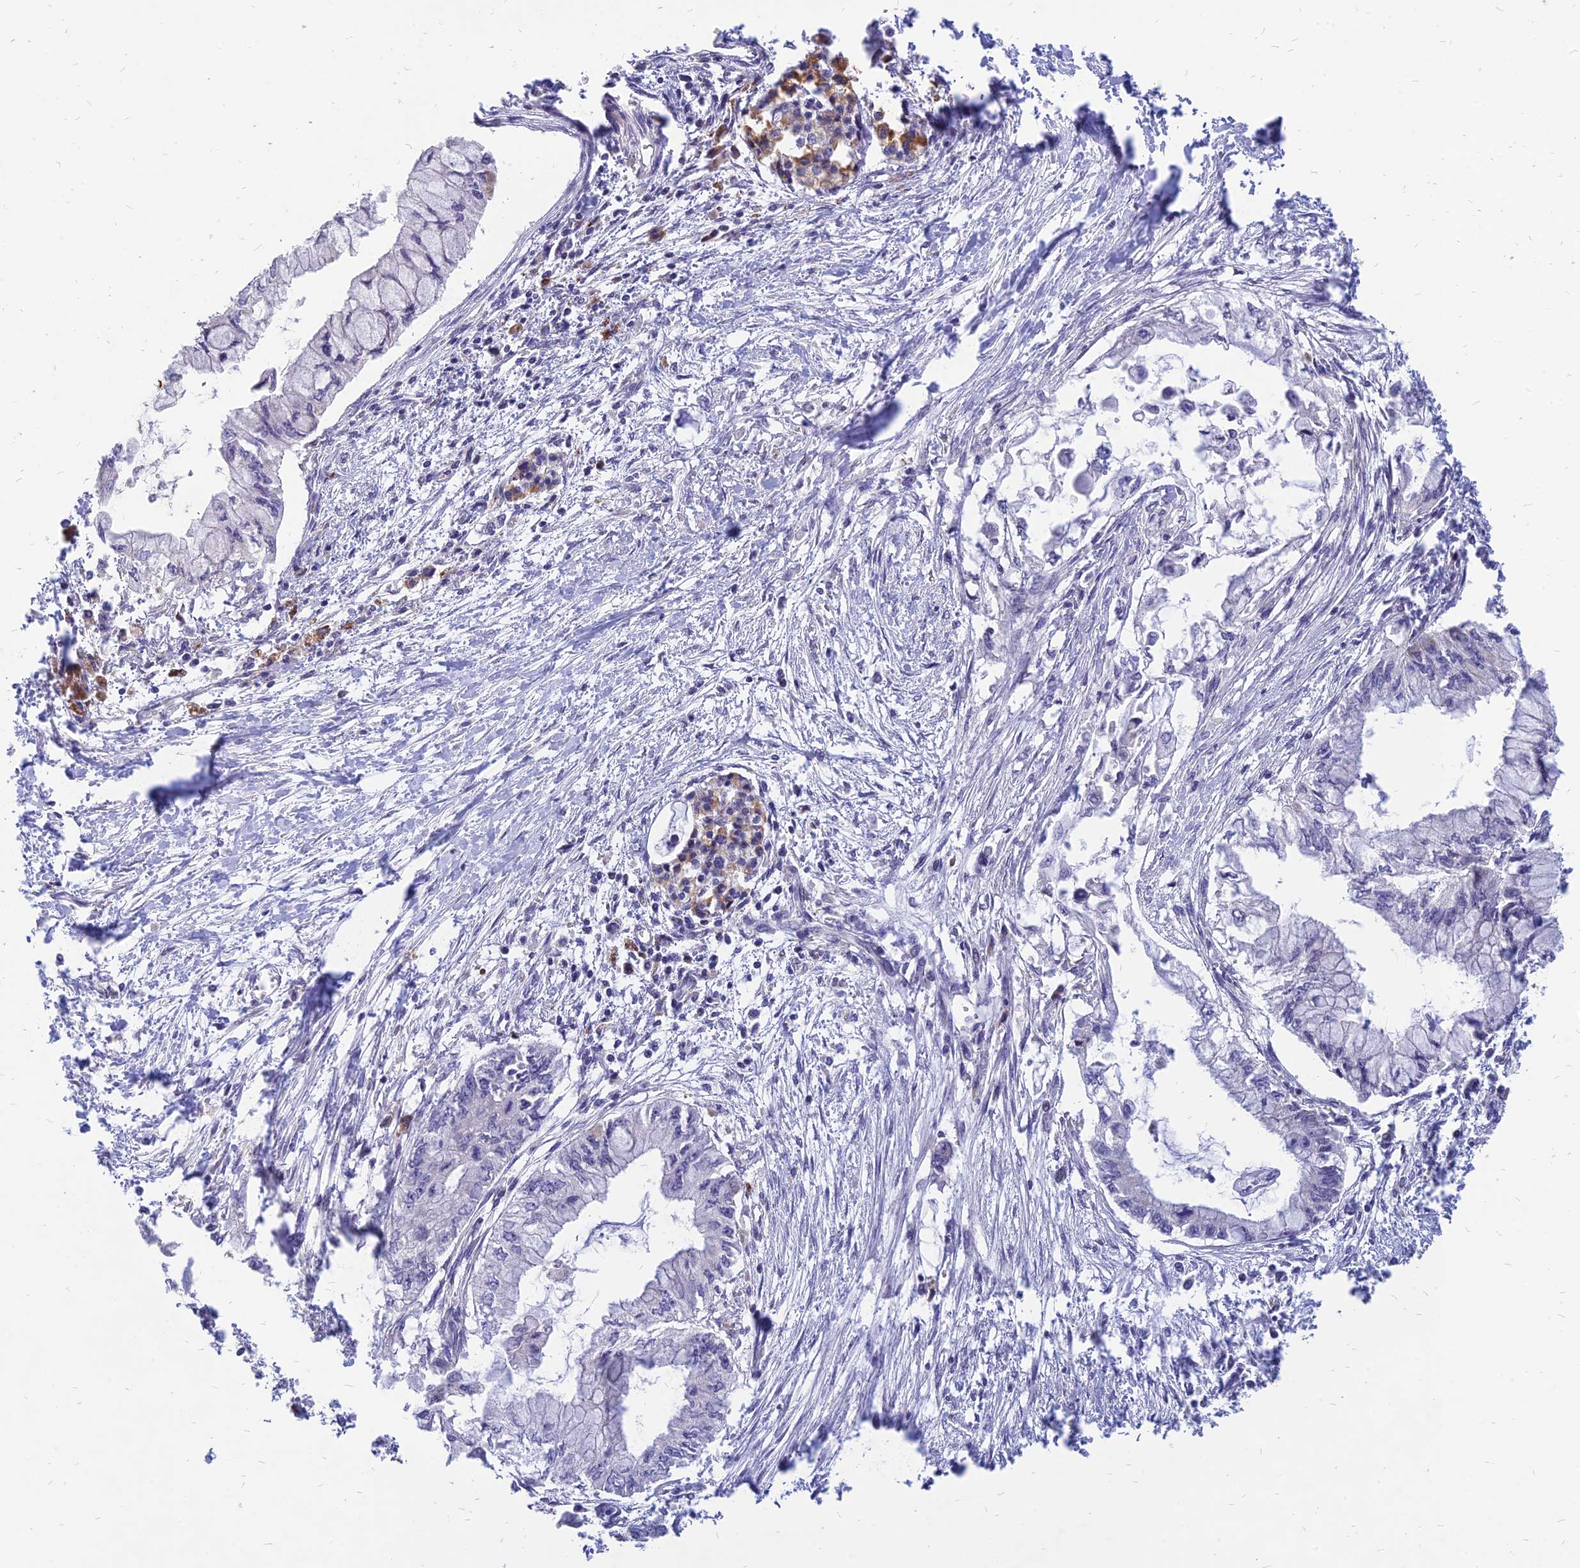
{"staining": {"intensity": "negative", "quantity": "none", "location": "none"}, "tissue": "pancreatic cancer", "cell_type": "Tumor cells", "image_type": "cancer", "snomed": [{"axis": "morphology", "description": "Adenocarcinoma, NOS"}, {"axis": "topography", "description": "Pancreas"}], "caption": "Immunohistochemical staining of human pancreatic cancer (adenocarcinoma) exhibits no significant staining in tumor cells.", "gene": "ST3GAL6", "patient": {"sex": "male", "age": 48}}